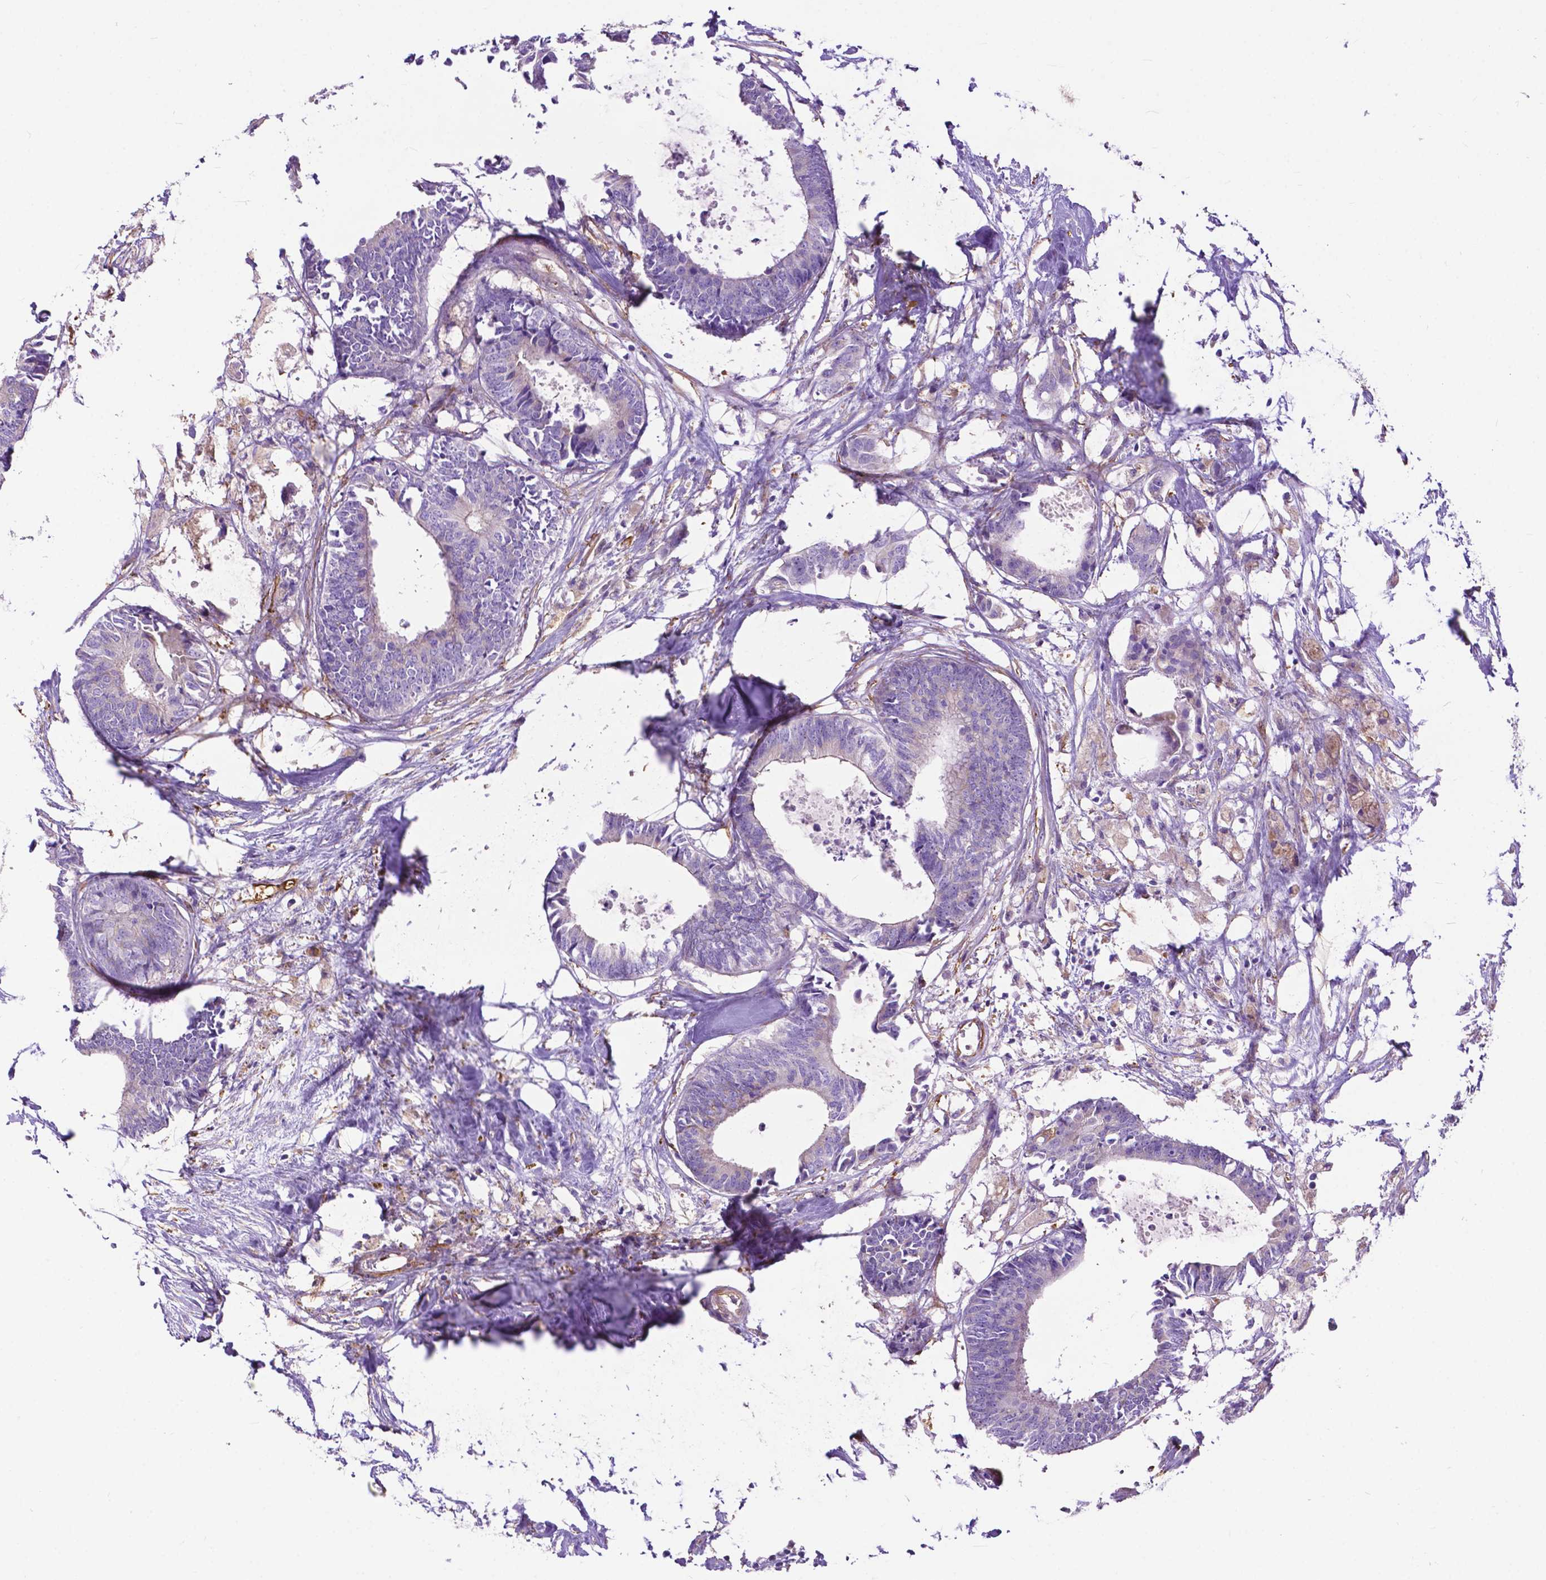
{"staining": {"intensity": "negative", "quantity": "none", "location": "none"}, "tissue": "colorectal cancer", "cell_type": "Tumor cells", "image_type": "cancer", "snomed": [{"axis": "morphology", "description": "Adenocarcinoma, NOS"}, {"axis": "topography", "description": "Colon"}, {"axis": "topography", "description": "Rectum"}], "caption": "High power microscopy histopathology image of an immunohistochemistry (IHC) micrograph of colorectal cancer, revealing no significant staining in tumor cells.", "gene": "PCDHA12", "patient": {"sex": "male", "age": 57}}